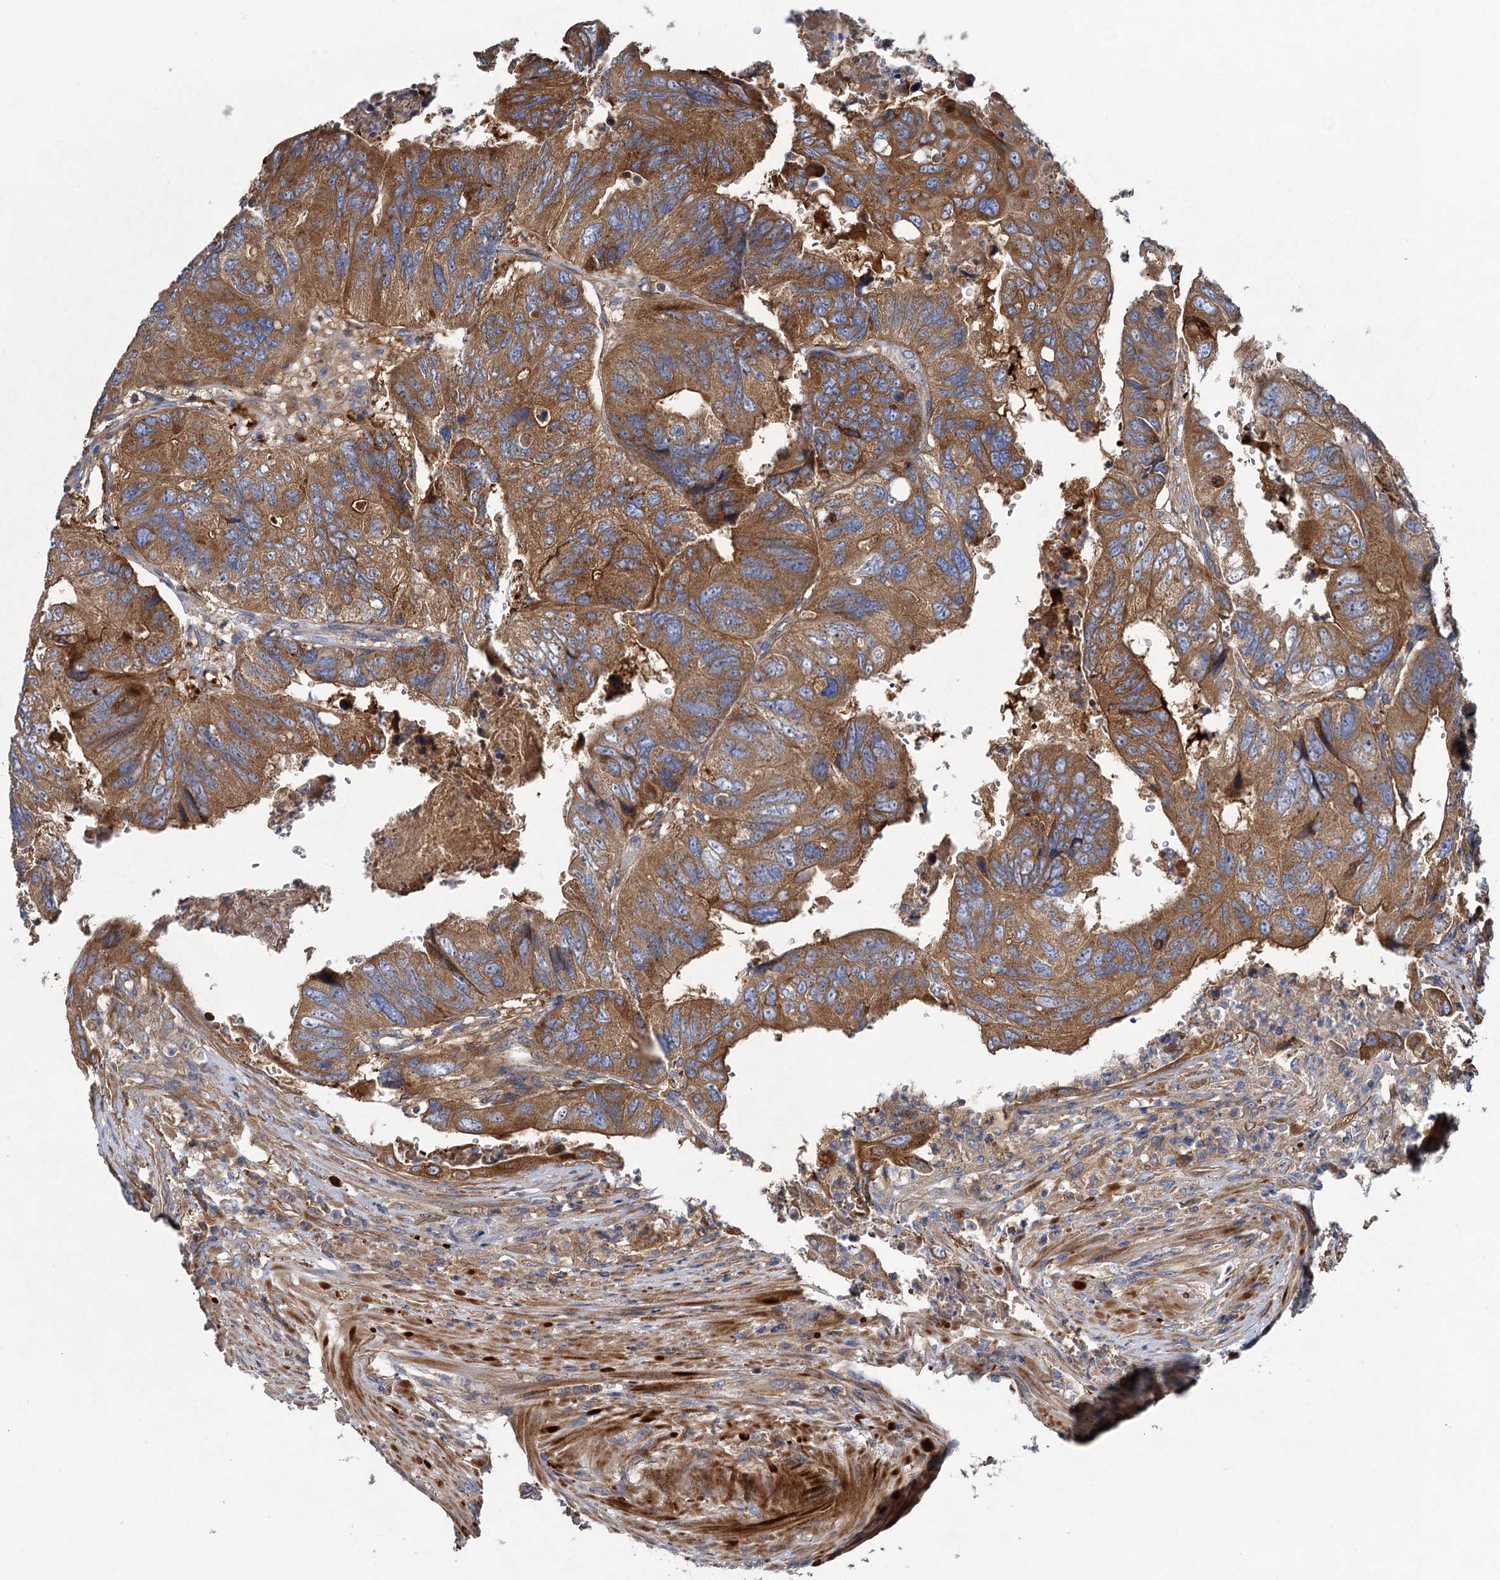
{"staining": {"intensity": "moderate", "quantity": ">75%", "location": "cytoplasmic/membranous"}, "tissue": "colorectal cancer", "cell_type": "Tumor cells", "image_type": "cancer", "snomed": [{"axis": "morphology", "description": "Adenocarcinoma, NOS"}, {"axis": "topography", "description": "Rectum"}], "caption": "An IHC histopathology image of tumor tissue is shown. Protein staining in brown labels moderate cytoplasmic/membranous positivity in colorectal cancer (adenocarcinoma) within tumor cells. The staining was performed using DAB (3,3'-diaminobenzidine) to visualize the protein expression in brown, while the nuclei were stained in blue with hematoxylin (Magnification: 20x).", "gene": "ALKBH7", "patient": {"sex": "male", "age": 63}}